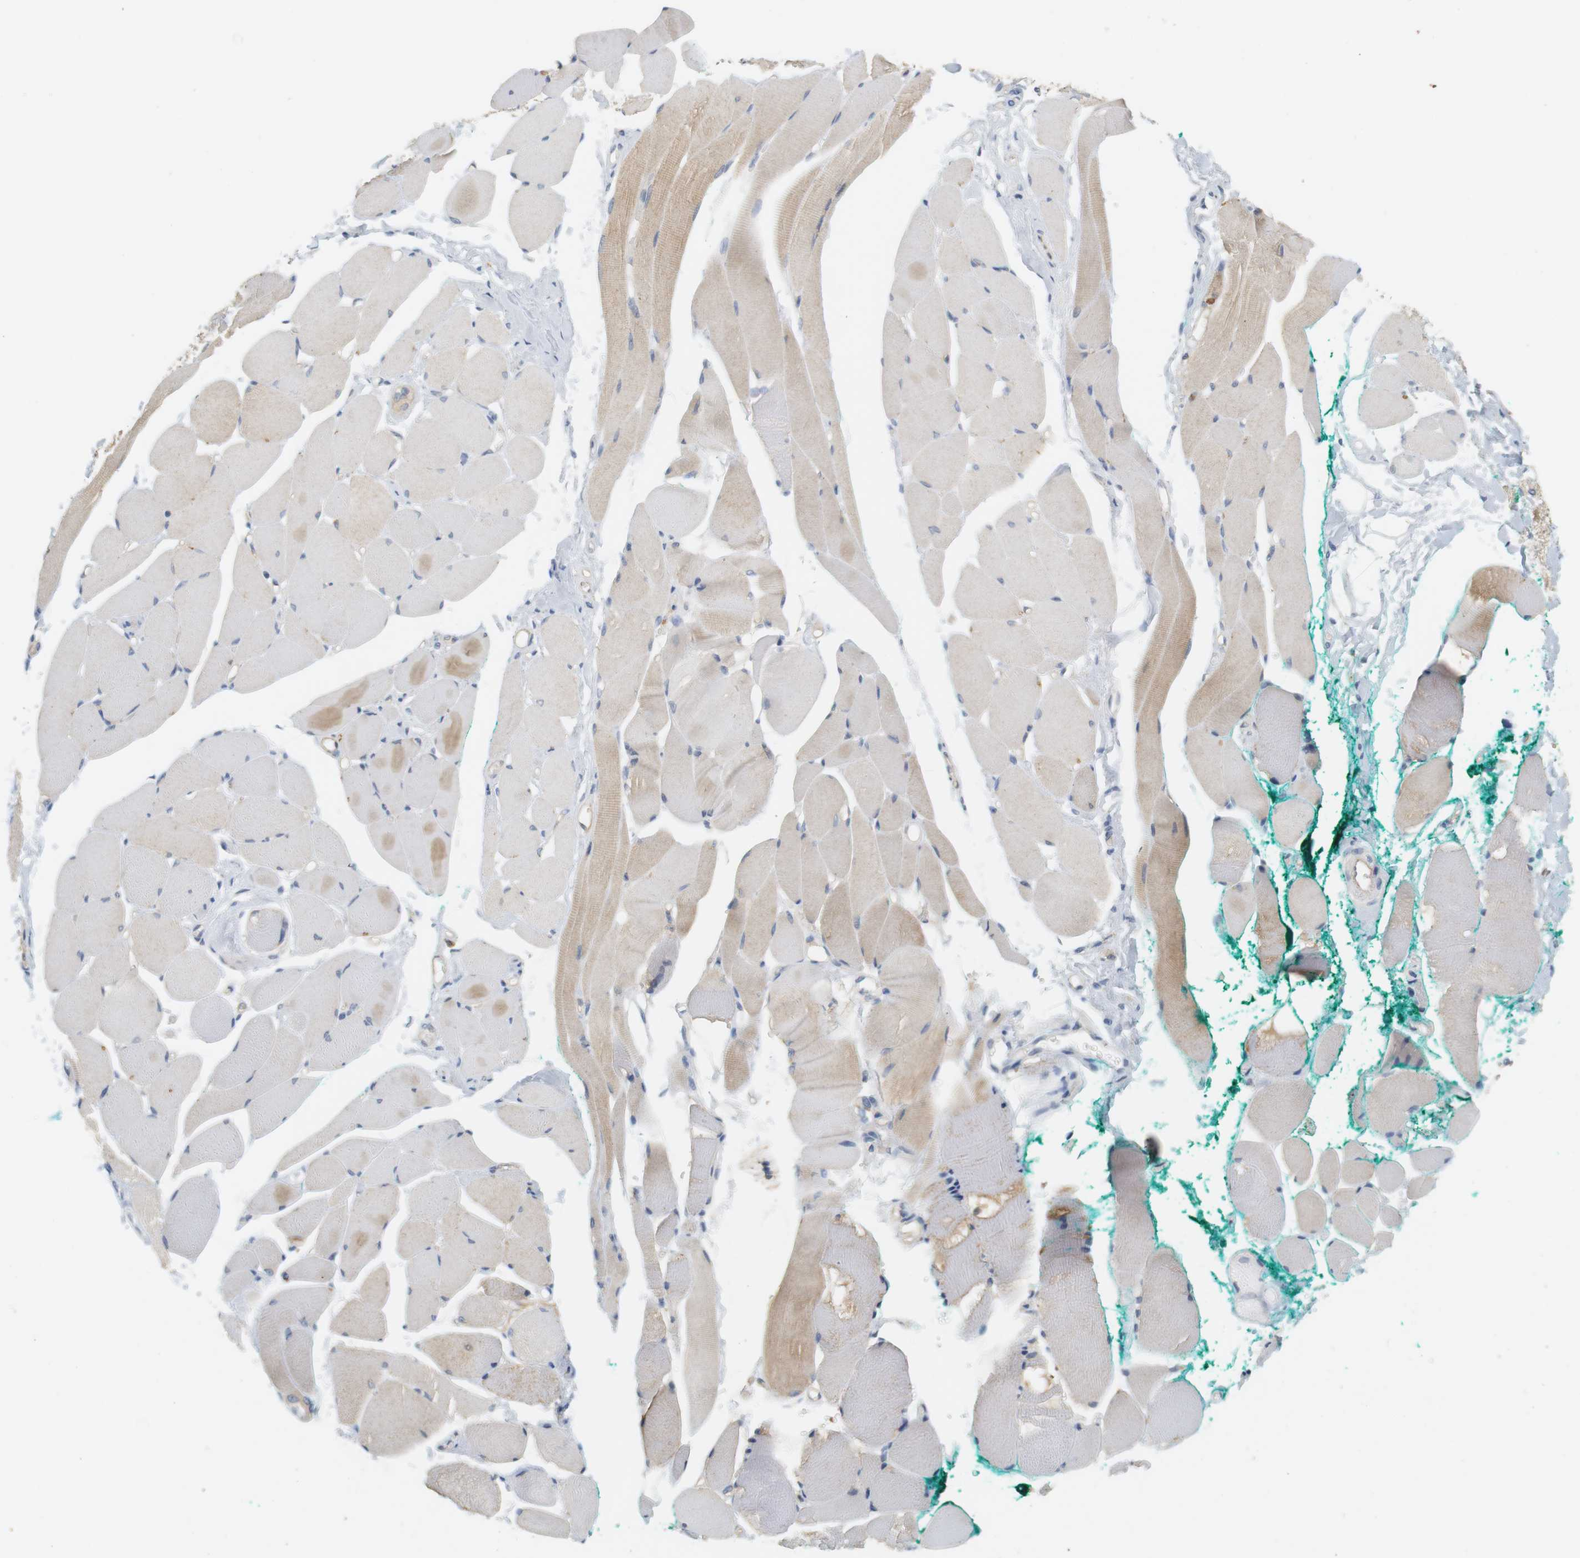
{"staining": {"intensity": "weak", "quantity": ">75%", "location": "cytoplasmic/membranous"}, "tissue": "skeletal muscle", "cell_type": "Myocytes", "image_type": "normal", "snomed": [{"axis": "morphology", "description": "Normal tissue, NOS"}, {"axis": "topography", "description": "Skeletal muscle"}, {"axis": "topography", "description": "Peripheral nerve tissue"}], "caption": "IHC of unremarkable human skeletal muscle reveals low levels of weak cytoplasmic/membranous expression in about >75% of myocytes.", "gene": "OSR1", "patient": {"sex": "female", "age": 84}}